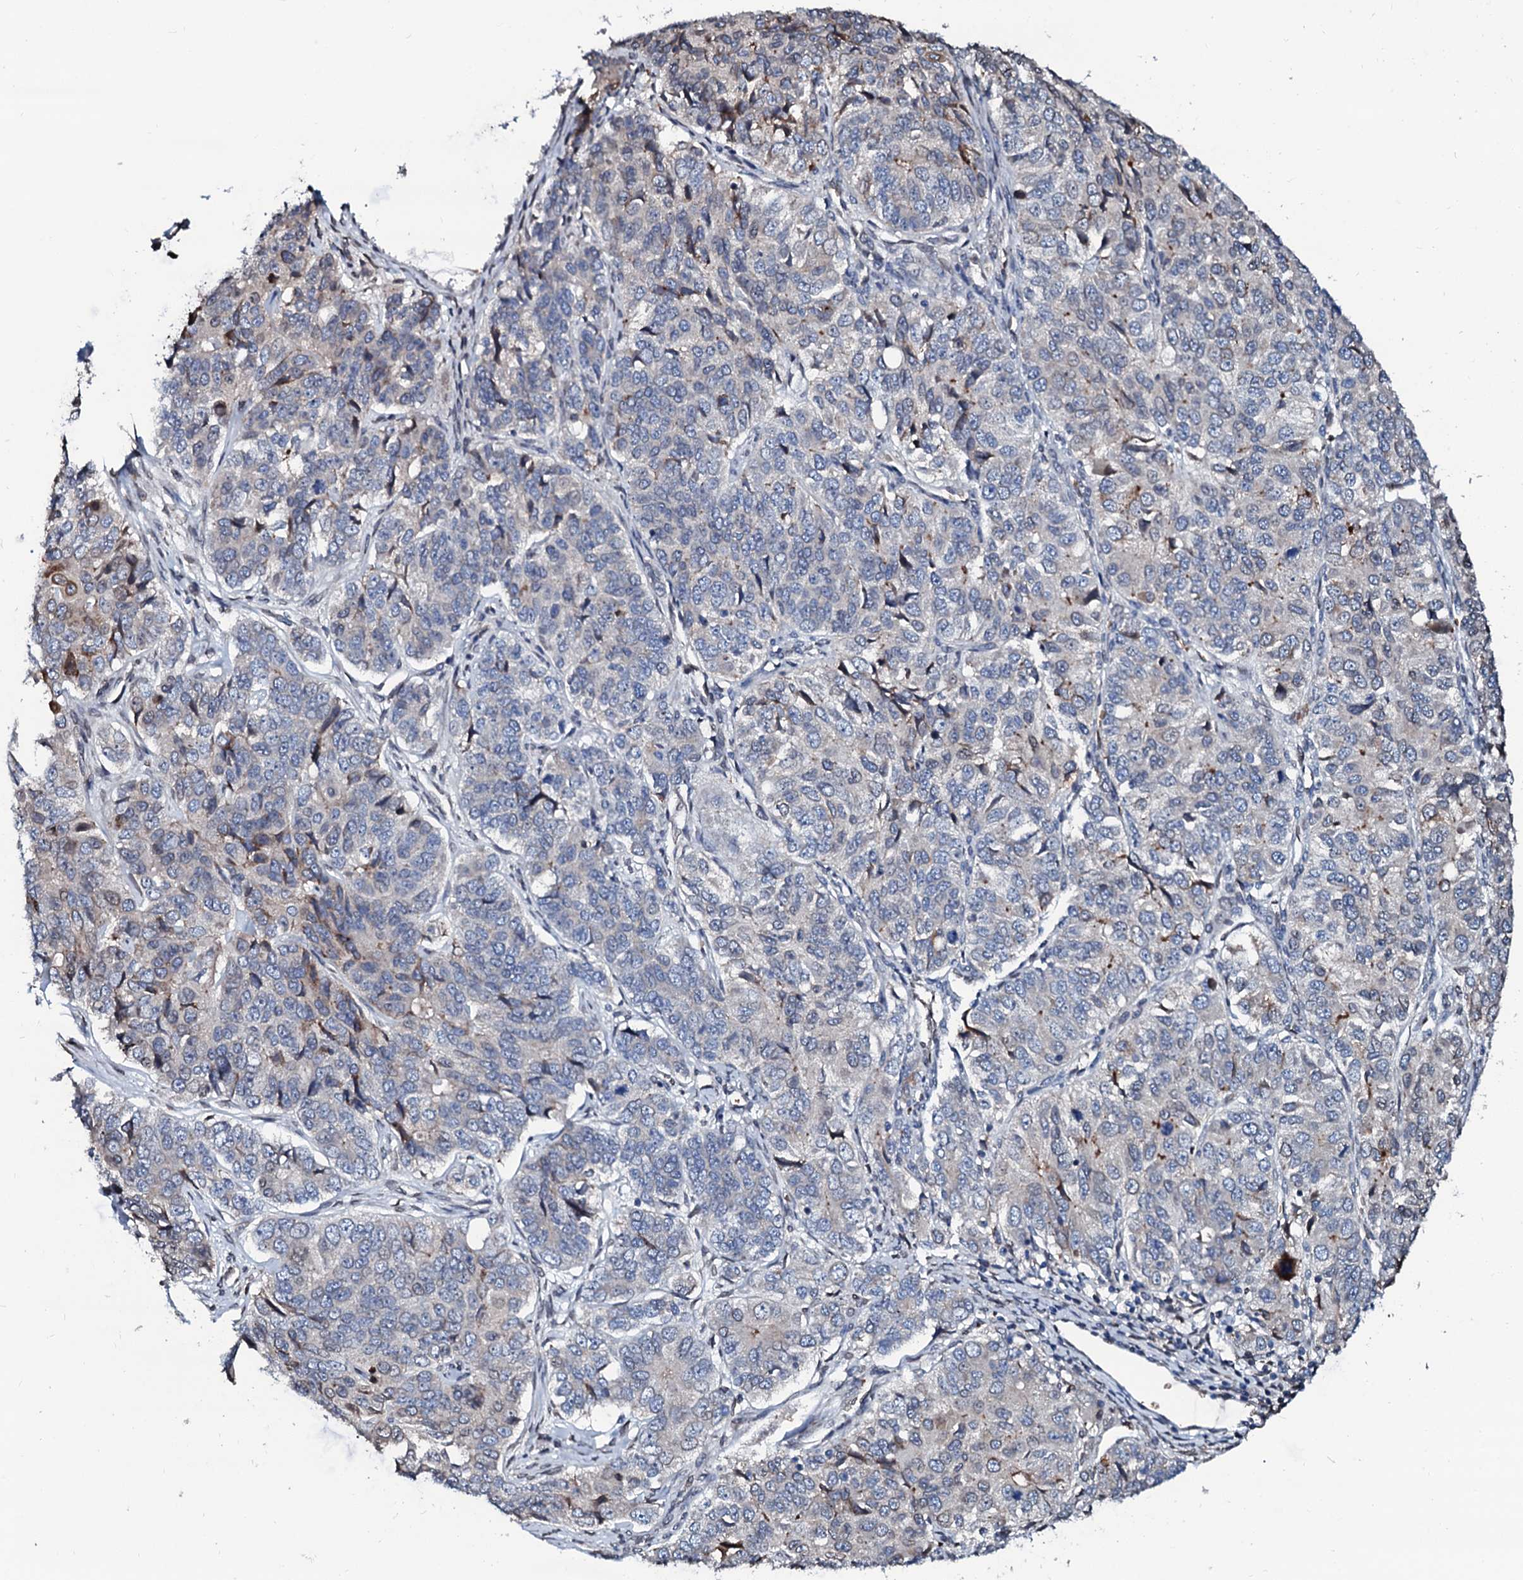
{"staining": {"intensity": "negative", "quantity": "none", "location": "none"}, "tissue": "ovarian cancer", "cell_type": "Tumor cells", "image_type": "cancer", "snomed": [{"axis": "morphology", "description": "Carcinoma, endometroid"}, {"axis": "topography", "description": "Ovary"}], "caption": "DAB (3,3'-diaminobenzidine) immunohistochemical staining of human ovarian endometroid carcinoma shows no significant expression in tumor cells.", "gene": "NRP2", "patient": {"sex": "female", "age": 51}}